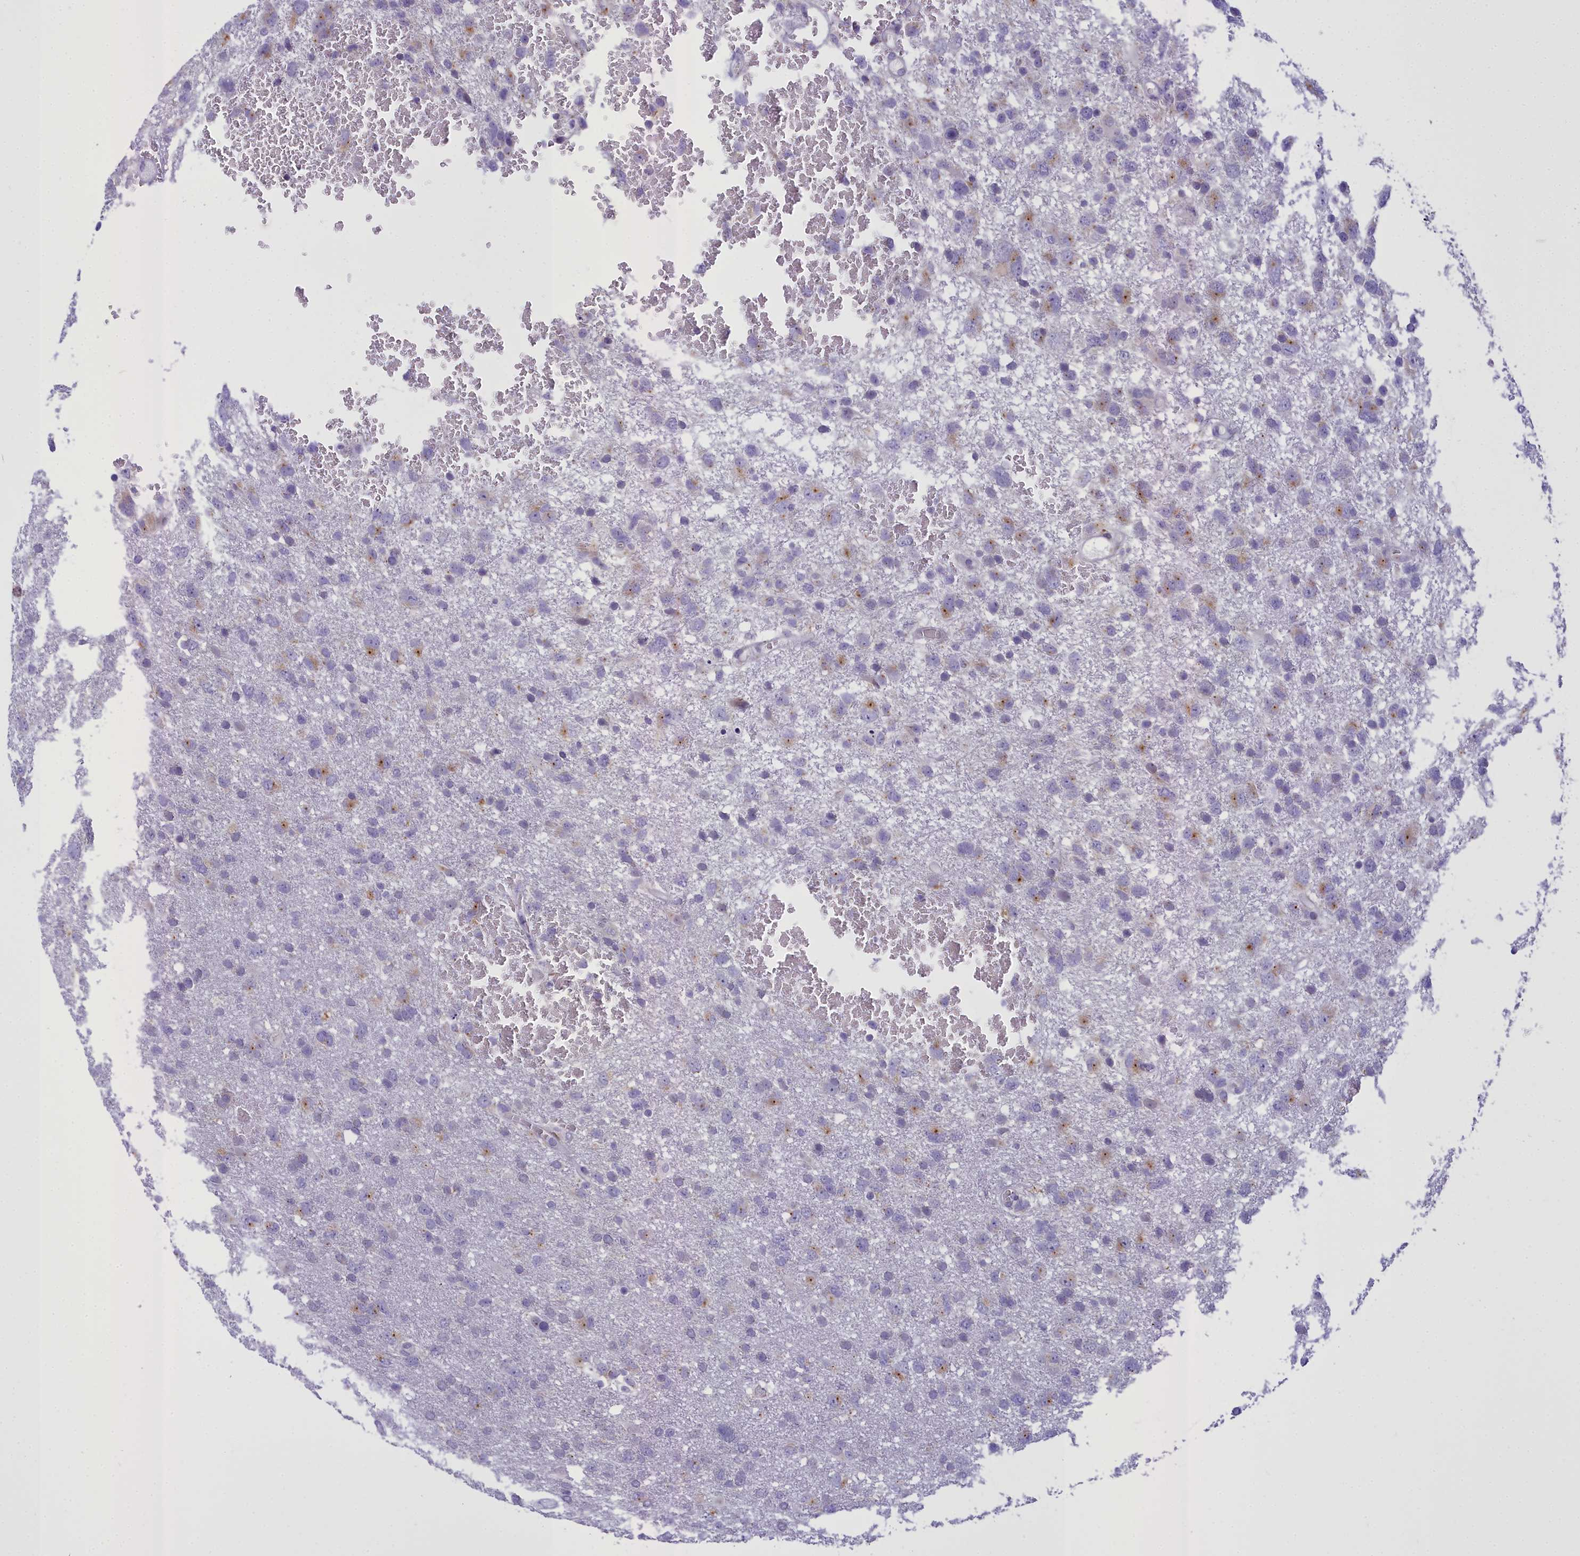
{"staining": {"intensity": "moderate", "quantity": "<25%", "location": "cytoplasmic/membranous"}, "tissue": "glioma", "cell_type": "Tumor cells", "image_type": "cancer", "snomed": [{"axis": "morphology", "description": "Glioma, malignant, High grade"}, {"axis": "topography", "description": "Brain"}], "caption": "Tumor cells exhibit low levels of moderate cytoplasmic/membranous positivity in about <25% of cells in human glioma.", "gene": "B9D2", "patient": {"sex": "male", "age": 61}}